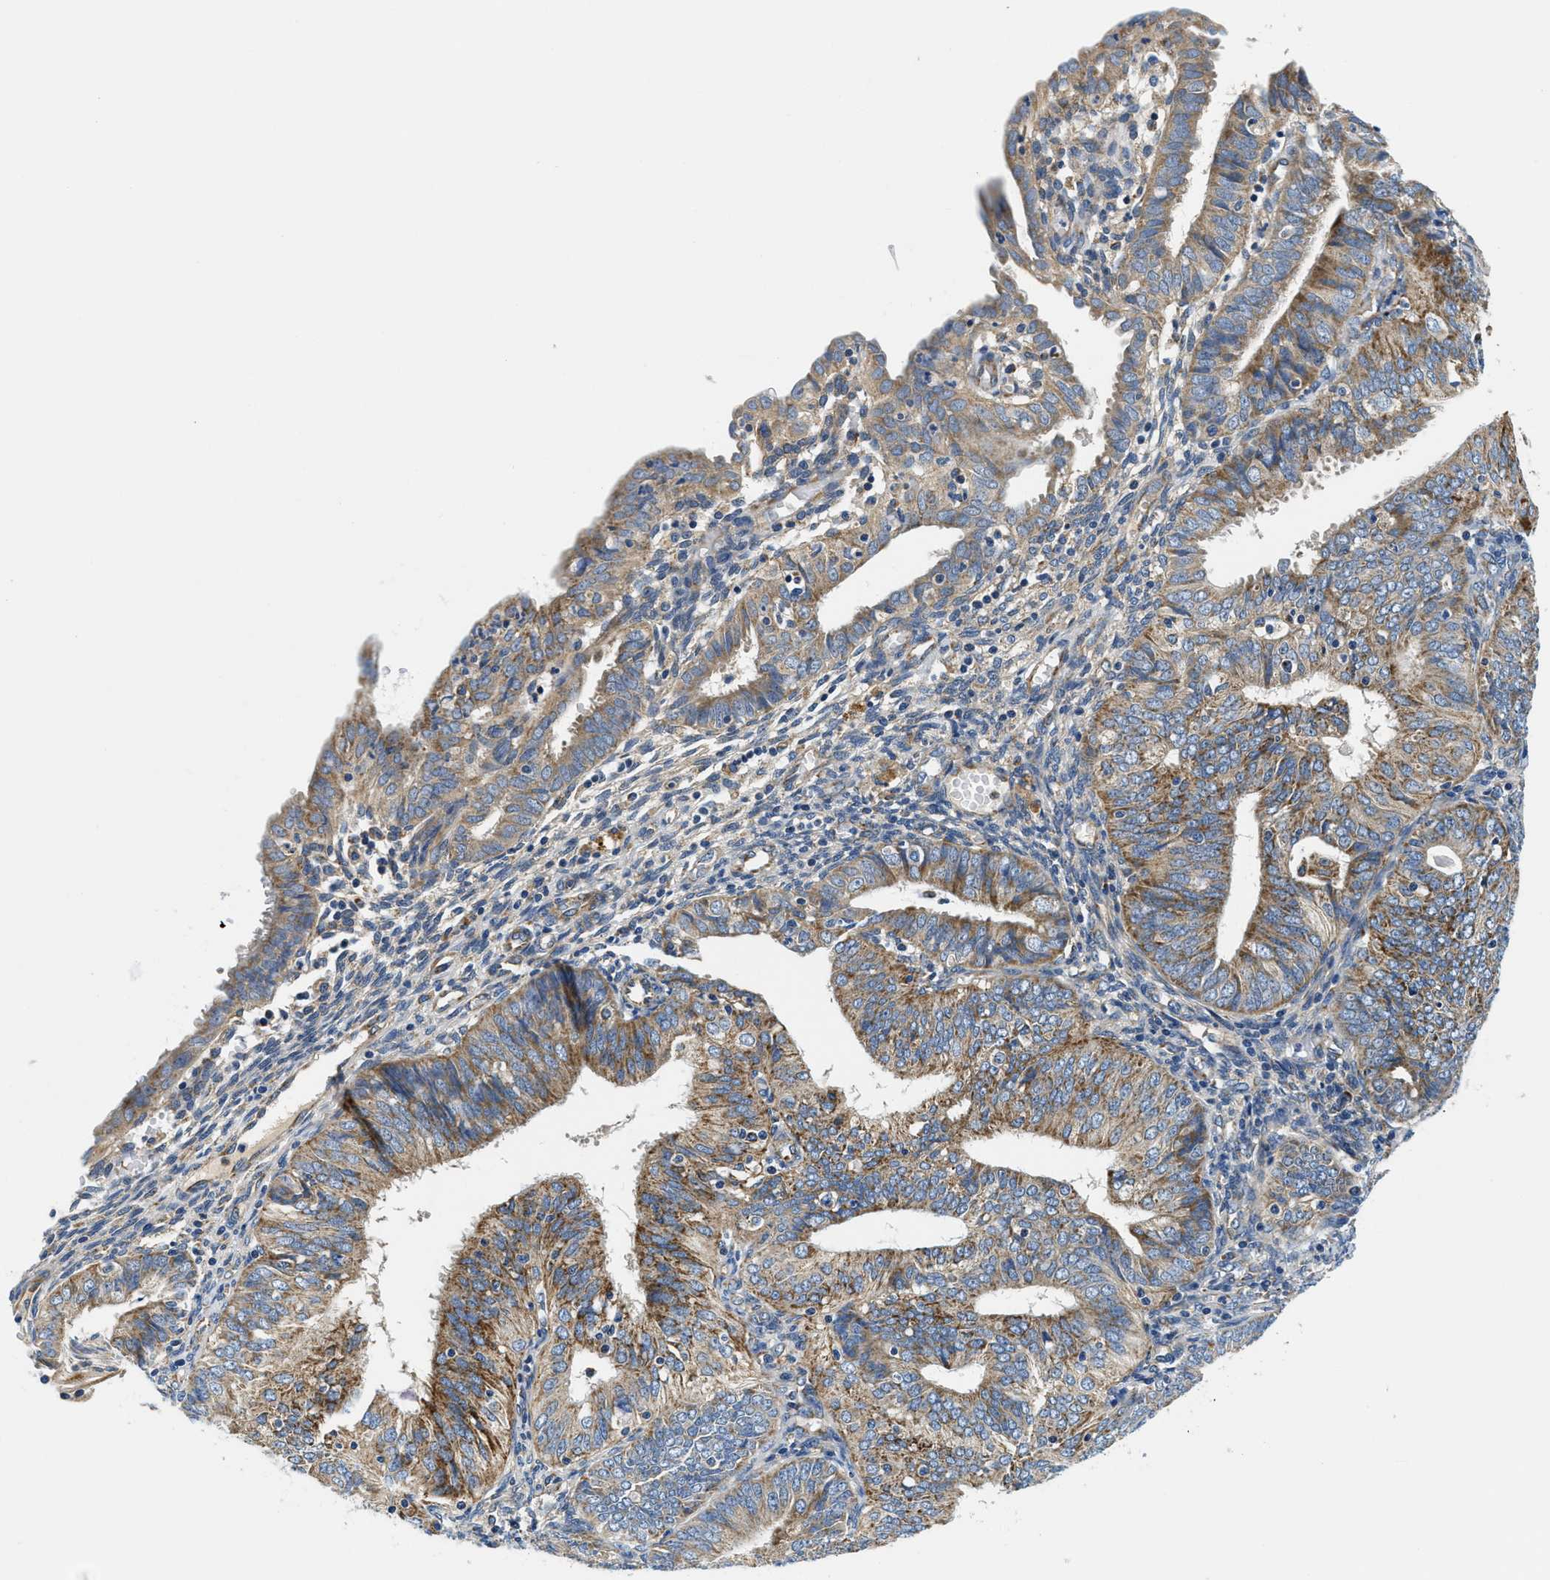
{"staining": {"intensity": "moderate", "quantity": ">75%", "location": "cytoplasmic/membranous"}, "tissue": "endometrial cancer", "cell_type": "Tumor cells", "image_type": "cancer", "snomed": [{"axis": "morphology", "description": "Adenocarcinoma, NOS"}, {"axis": "topography", "description": "Endometrium"}], "caption": "IHC image of human endometrial cancer stained for a protein (brown), which demonstrates medium levels of moderate cytoplasmic/membranous expression in about >75% of tumor cells.", "gene": "SAMD4B", "patient": {"sex": "female", "age": 58}}